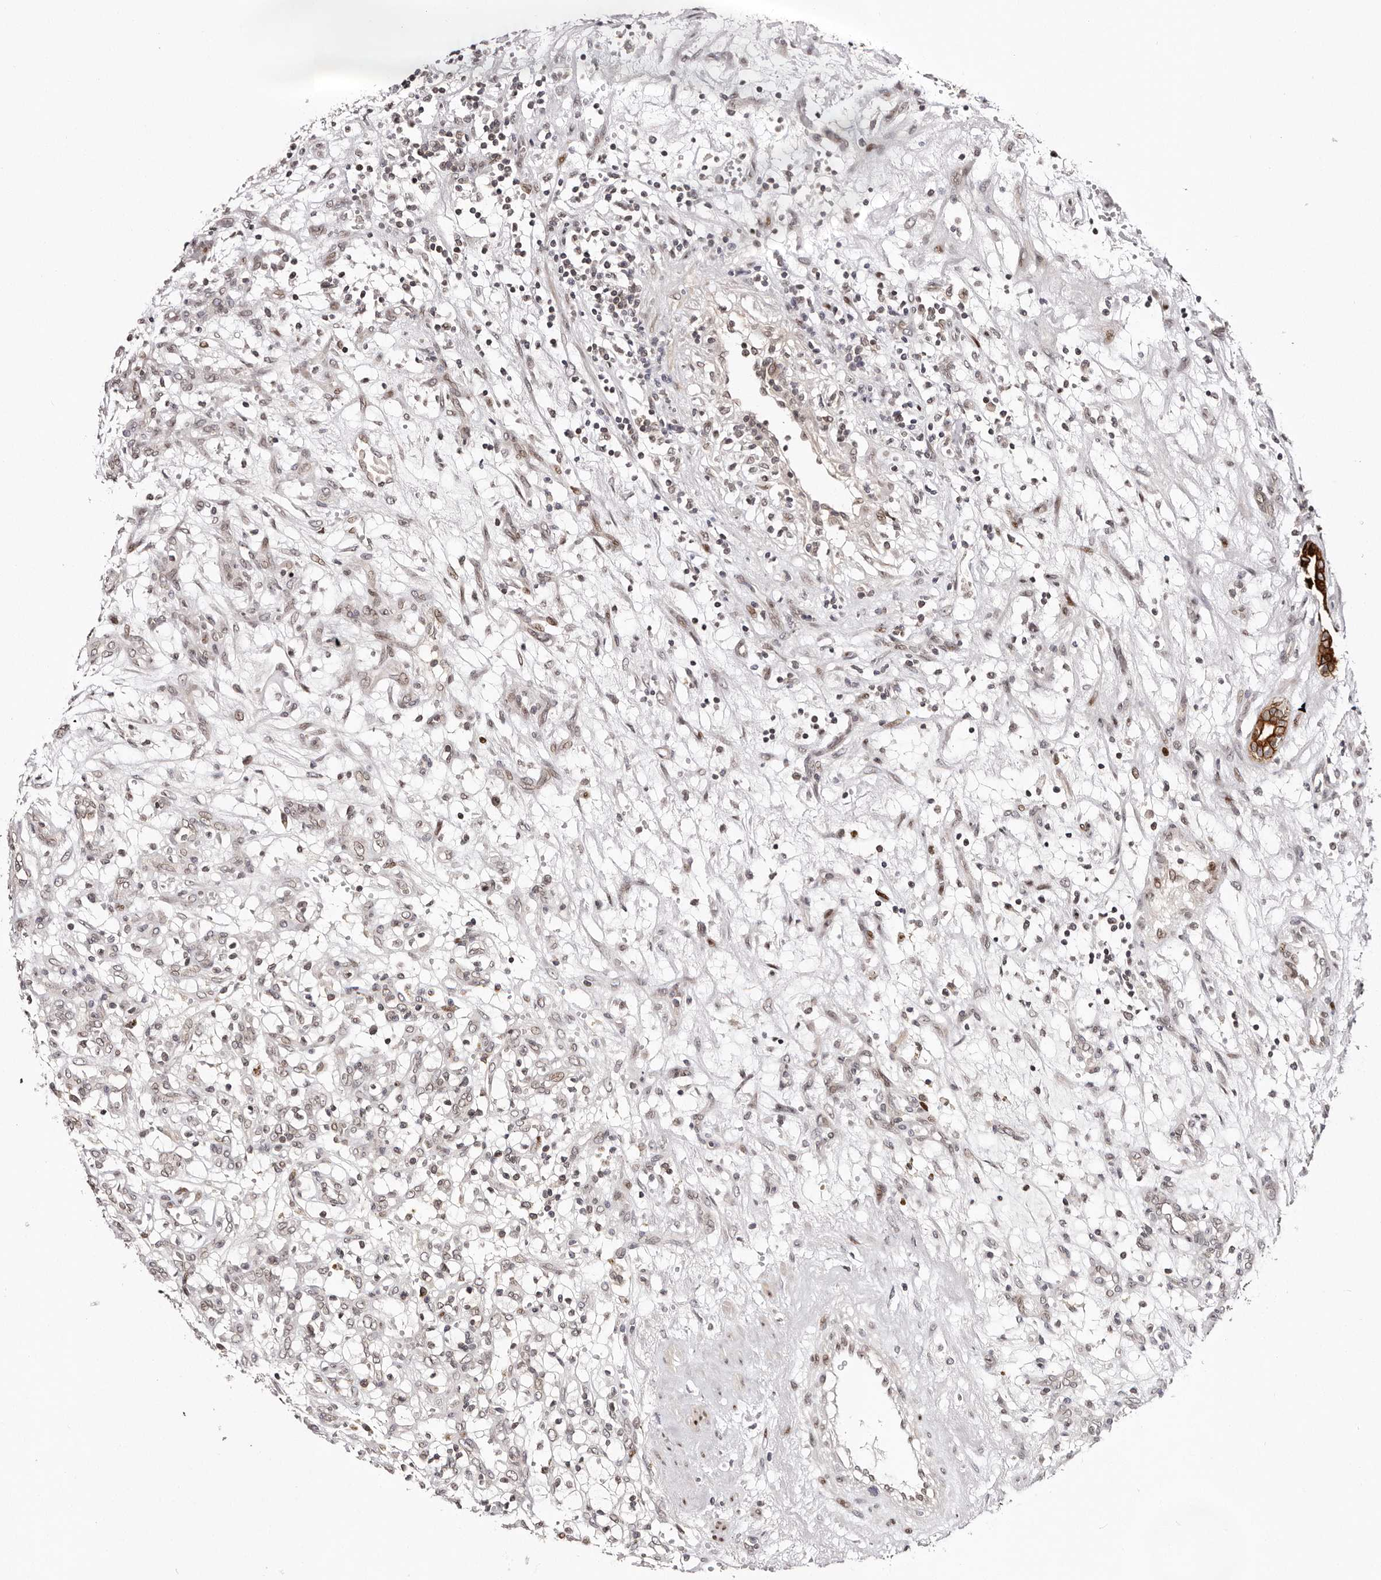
{"staining": {"intensity": "weak", "quantity": ">75%", "location": "cytoplasmic/membranous,nuclear"}, "tissue": "renal cancer", "cell_type": "Tumor cells", "image_type": "cancer", "snomed": [{"axis": "morphology", "description": "Adenocarcinoma, NOS"}, {"axis": "topography", "description": "Kidney"}], "caption": "Protein staining of renal adenocarcinoma tissue exhibits weak cytoplasmic/membranous and nuclear staining in about >75% of tumor cells.", "gene": "NUP153", "patient": {"sex": "female", "age": 57}}